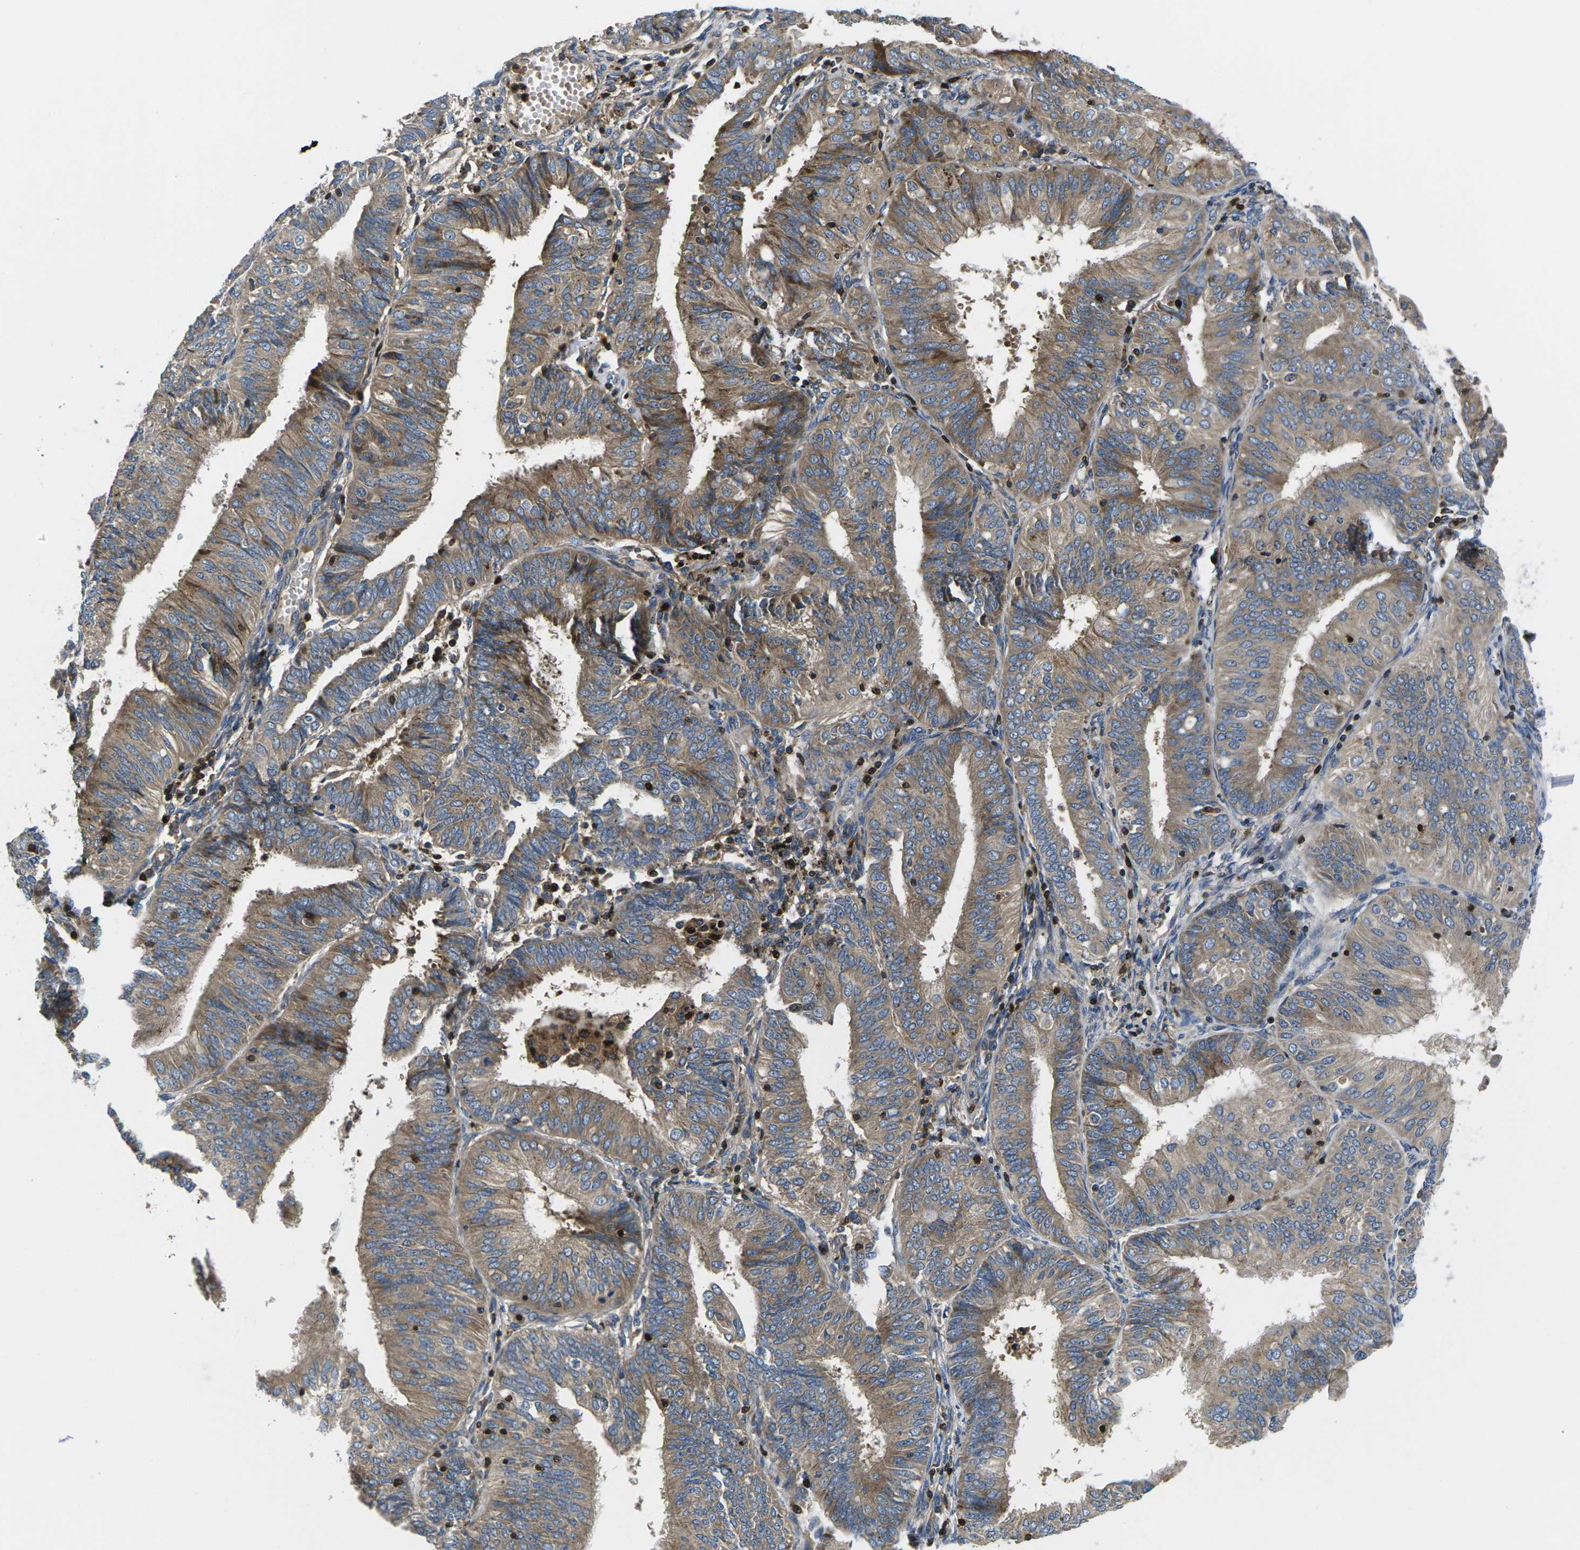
{"staining": {"intensity": "moderate", "quantity": ">75%", "location": "cytoplasmic/membranous"}, "tissue": "endometrial cancer", "cell_type": "Tumor cells", "image_type": "cancer", "snomed": [{"axis": "morphology", "description": "Adenocarcinoma, NOS"}, {"axis": "topography", "description": "Endometrium"}], "caption": "A high-resolution photomicrograph shows immunohistochemistry staining of adenocarcinoma (endometrial), which shows moderate cytoplasmic/membranous expression in about >75% of tumor cells.", "gene": "PLCE1", "patient": {"sex": "female", "age": 58}}